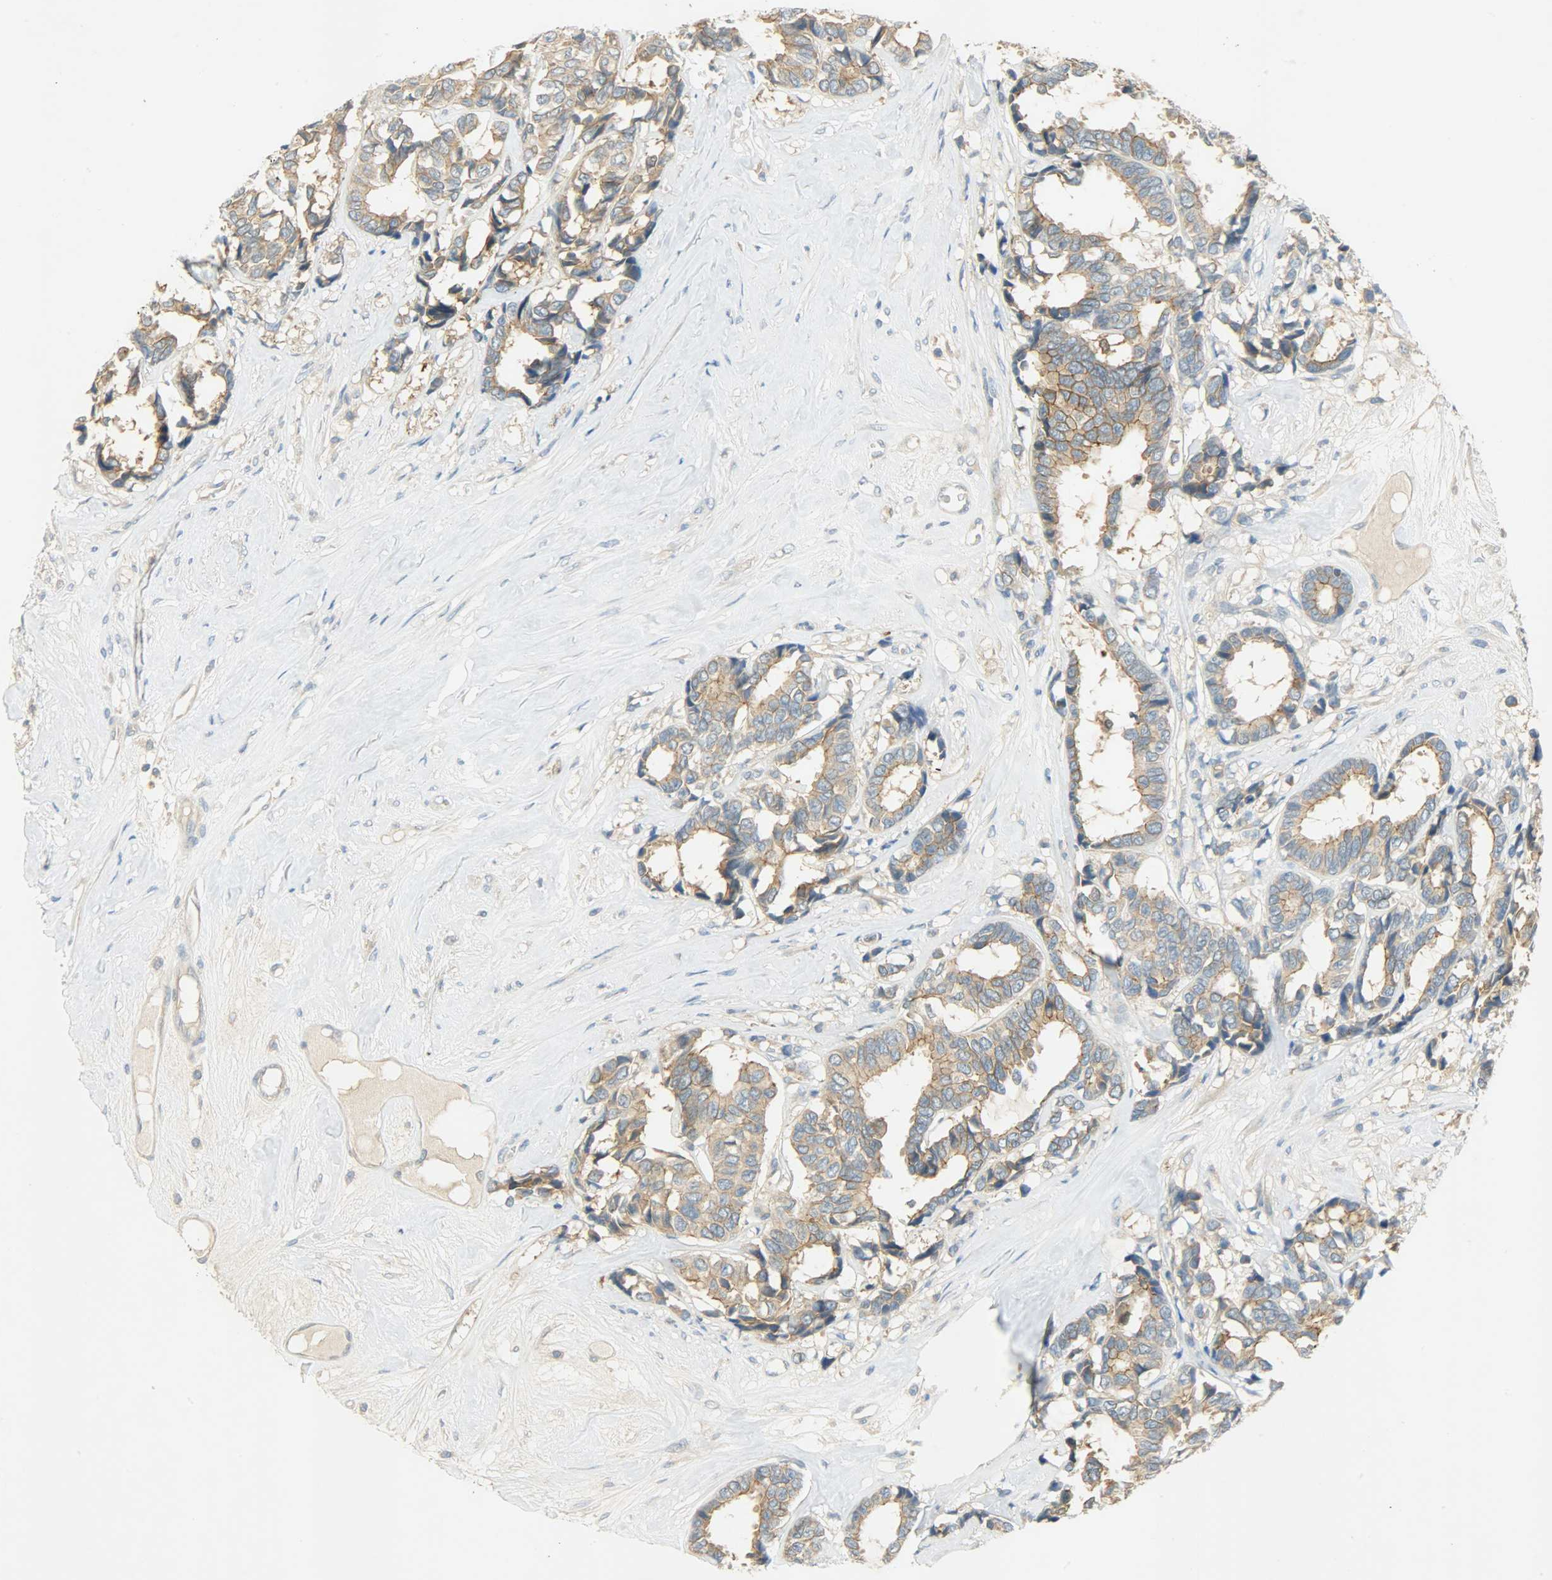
{"staining": {"intensity": "moderate", "quantity": ">75%", "location": "cytoplasmic/membranous"}, "tissue": "breast cancer", "cell_type": "Tumor cells", "image_type": "cancer", "snomed": [{"axis": "morphology", "description": "Duct carcinoma"}, {"axis": "topography", "description": "Breast"}], "caption": "This is an image of immunohistochemistry (IHC) staining of breast intraductal carcinoma, which shows moderate staining in the cytoplasmic/membranous of tumor cells.", "gene": "DSG2", "patient": {"sex": "female", "age": 87}}